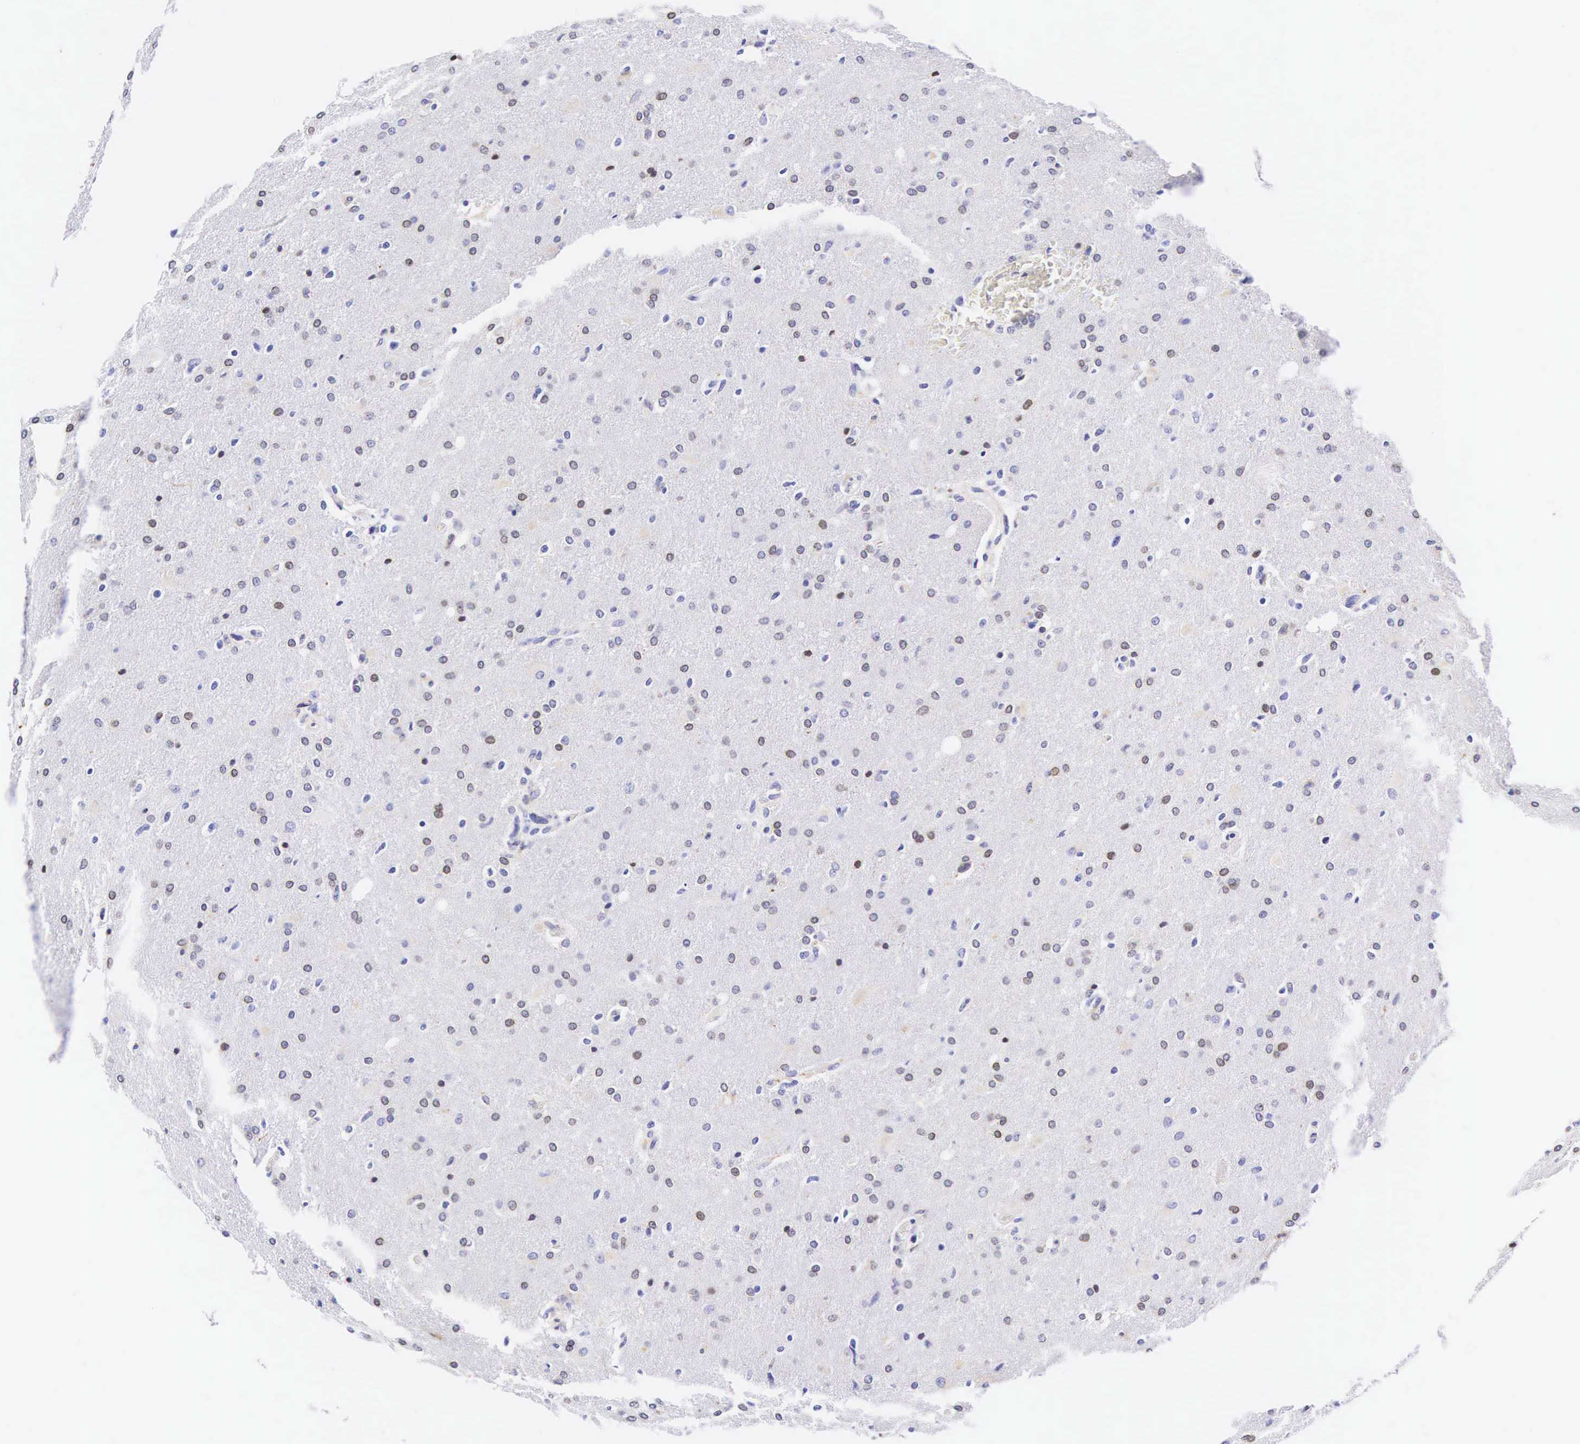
{"staining": {"intensity": "negative", "quantity": "none", "location": "none"}, "tissue": "glioma", "cell_type": "Tumor cells", "image_type": "cancer", "snomed": [{"axis": "morphology", "description": "Glioma, malignant, High grade"}, {"axis": "topography", "description": "Brain"}], "caption": "Malignant high-grade glioma was stained to show a protein in brown. There is no significant positivity in tumor cells.", "gene": "CNN1", "patient": {"sex": "male", "age": 68}}